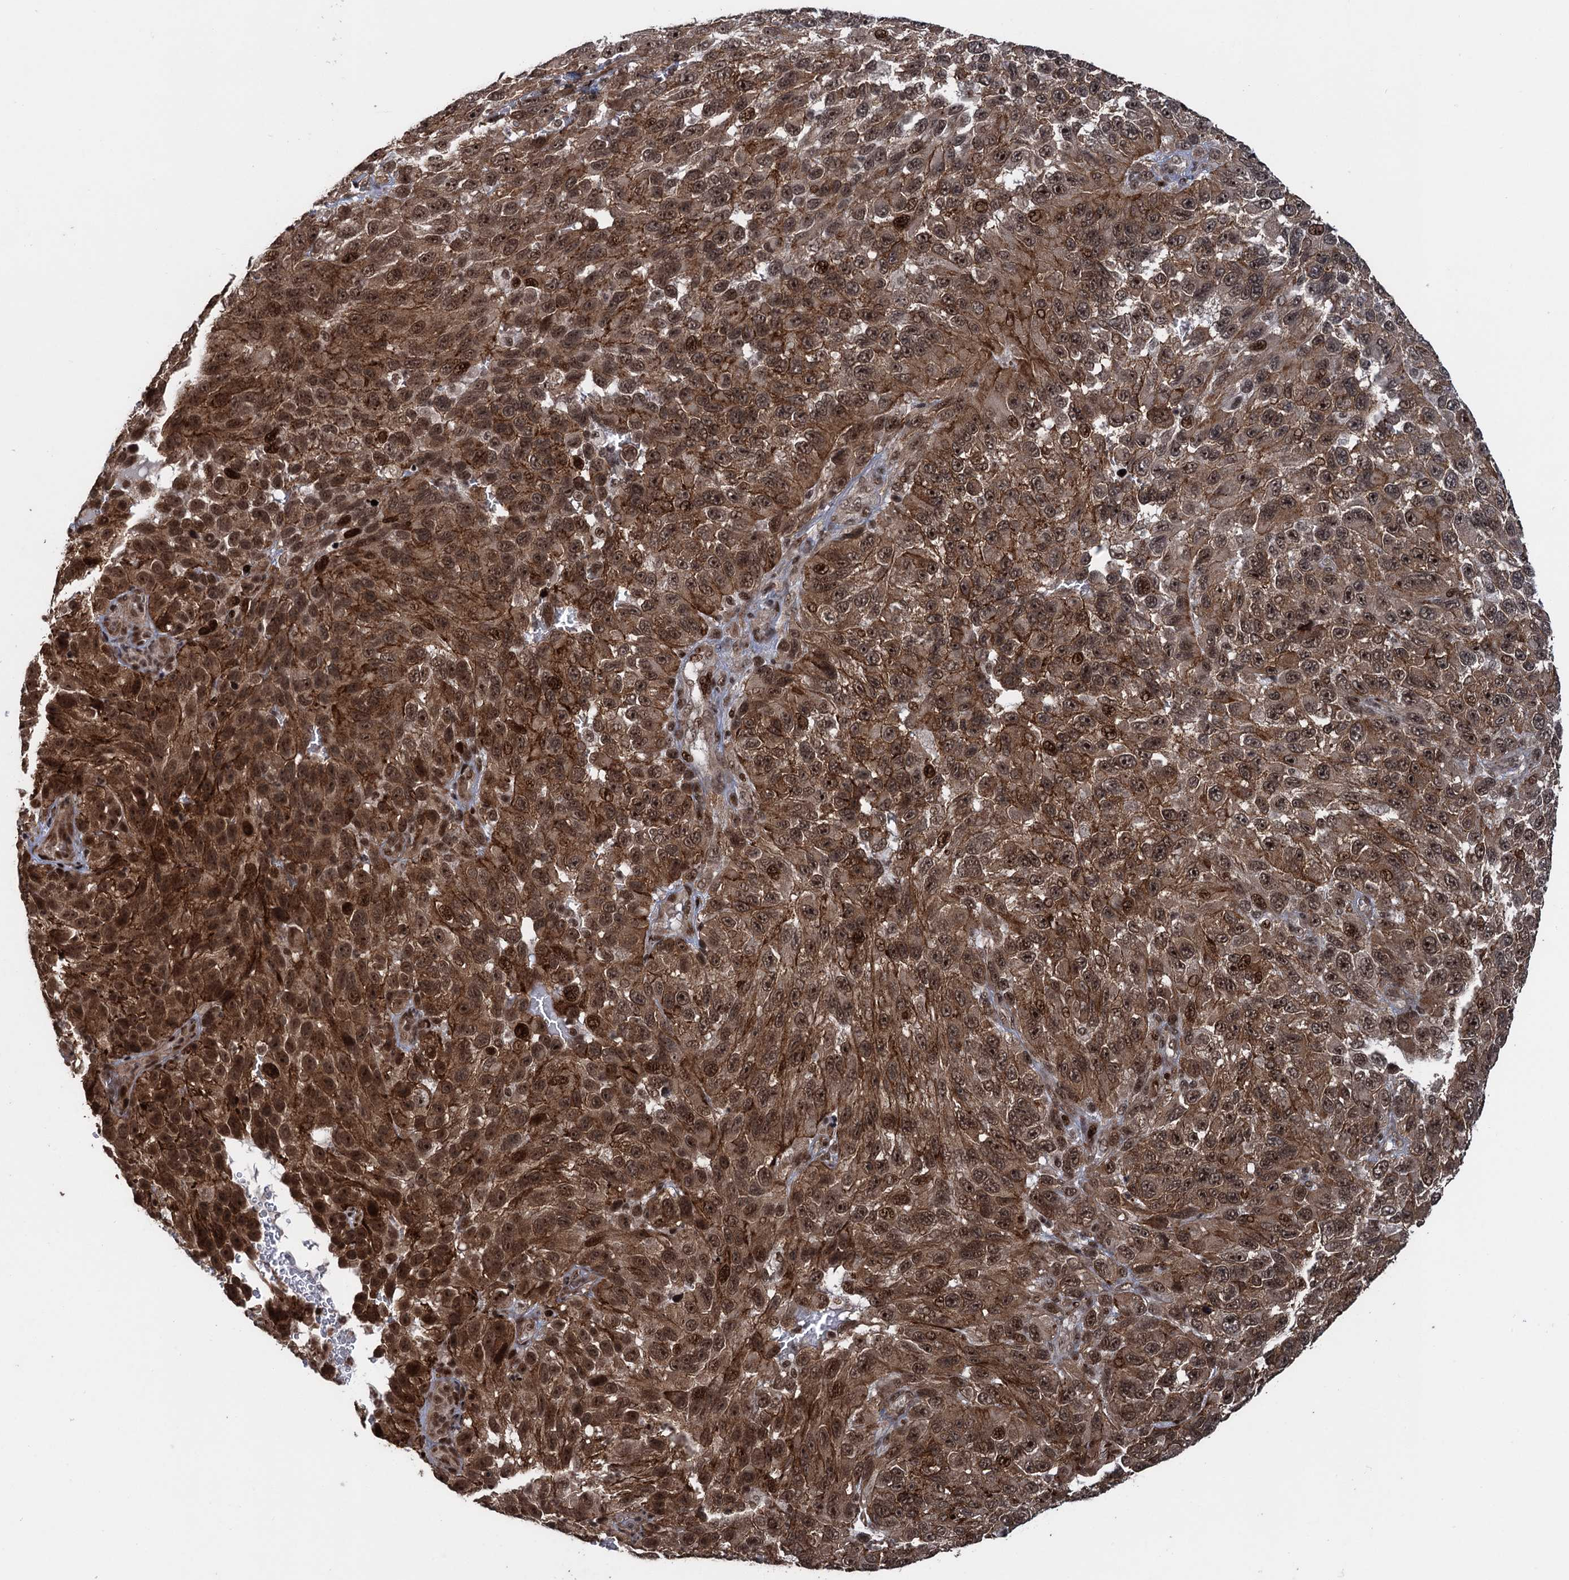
{"staining": {"intensity": "strong", "quantity": ">75%", "location": "cytoplasmic/membranous,nuclear"}, "tissue": "melanoma", "cell_type": "Tumor cells", "image_type": "cancer", "snomed": [{"axis": "morphology", "description": "Malignant melanoma, NOS"}, {"axis": "topography", "description": "Skin"}], "caption": "Human malignant melanoma stained with a brown dye demonstrates strong cytoplasmic/membranous and nuclear positive positivity in approximately >75% of tumor cells.", "gene": "ZNF169", "patient": {"sex": "female", "age": 96}}